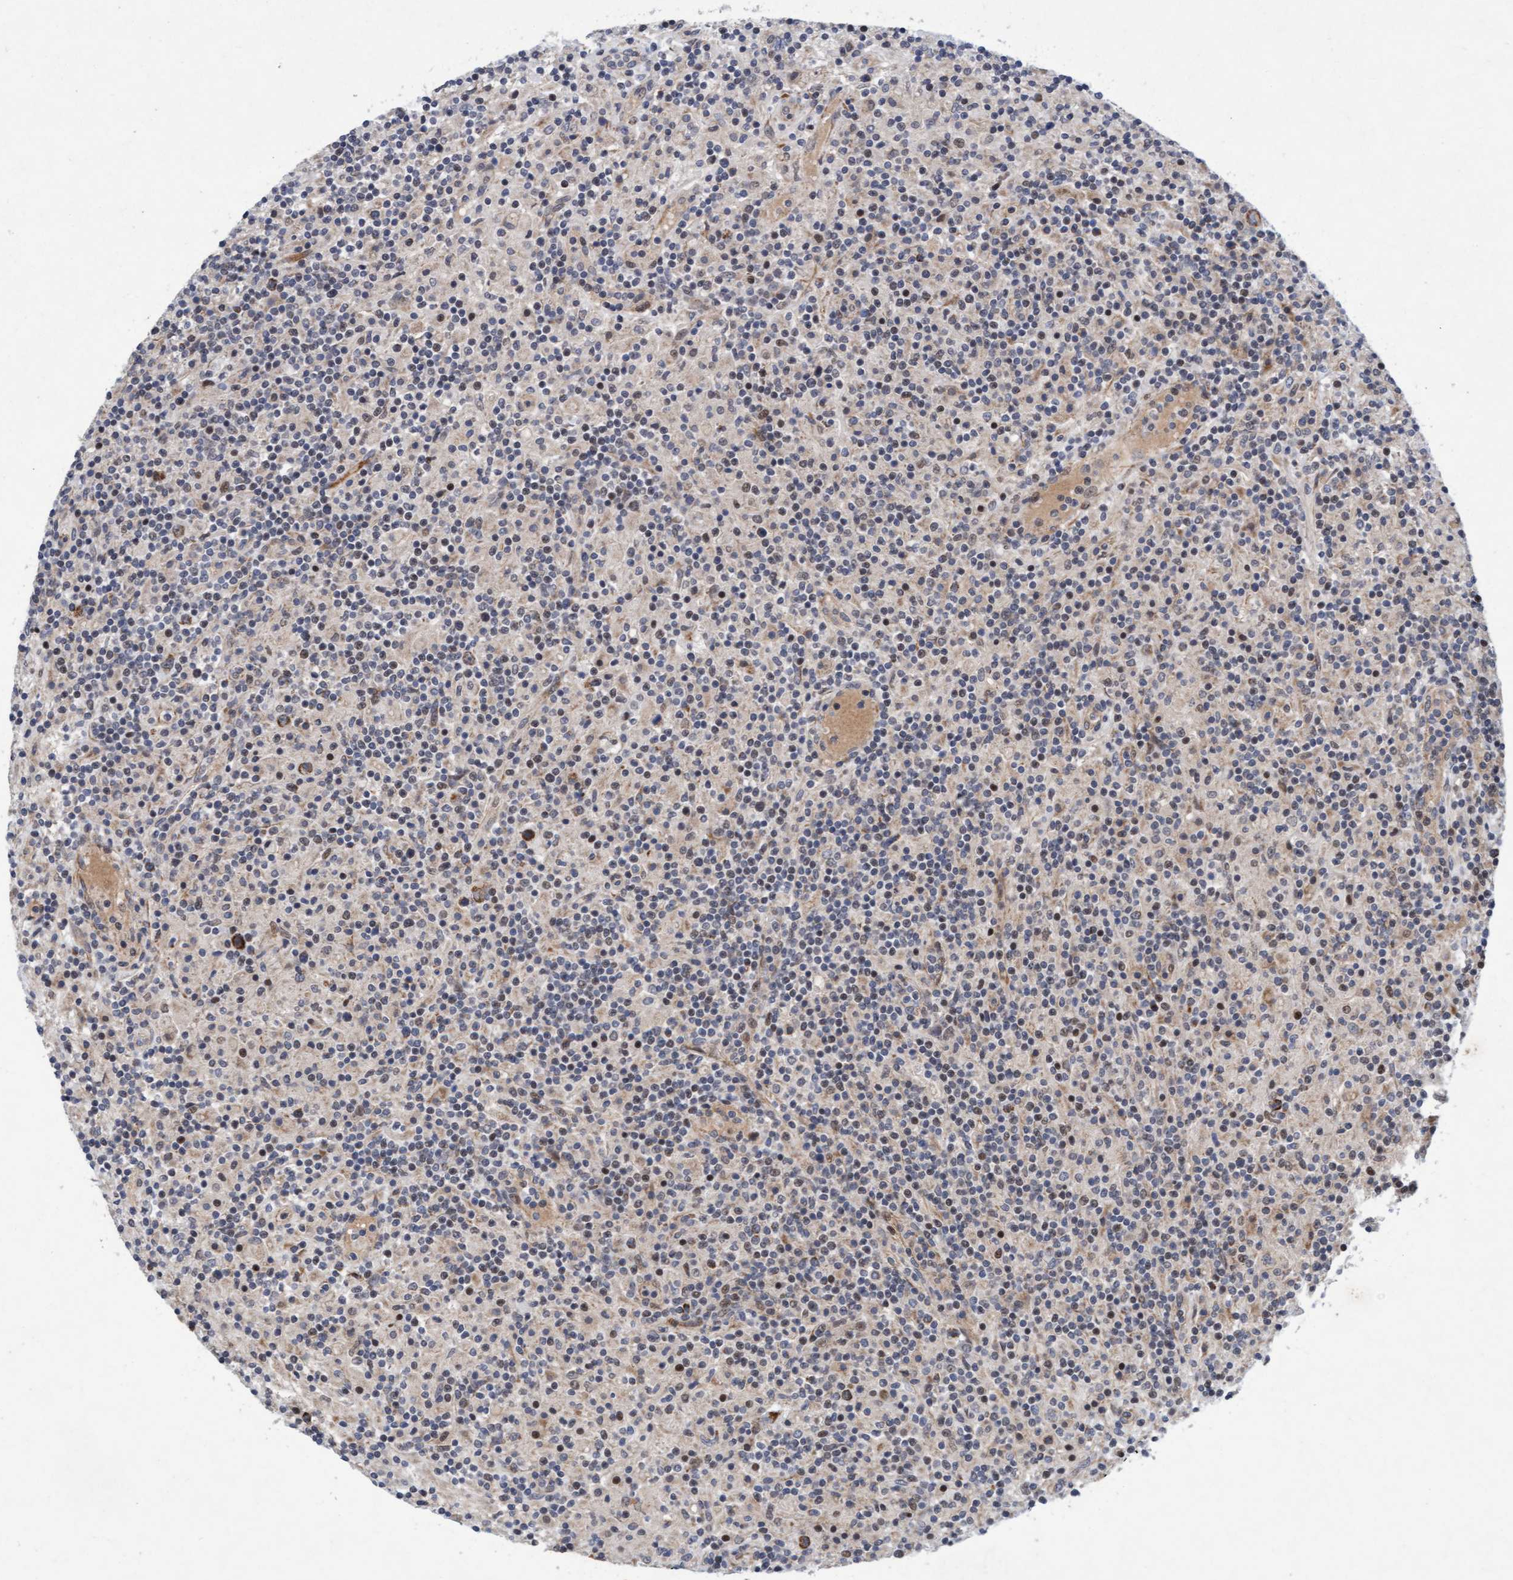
{"staining": {"intensity": "moderate", "quantity": ">75%", "location": "cytoplasmic/membranous"}, "tissue": "lymphoma", "cell_type": "Tumor cells", "image_type": "cancer", "snomed": [{"axis": "morphology", "description": "Hodgkin's disease, NOS"}, {"axis": "topography", "description": "Lymph node"}], "caption": "This photomicrograph displays lymphoma stained with immunohistochemistry to label a protein in brown. The cytoplasmic/membranous of tumor cells show moderate positivity for the protein. Nuclei are counter-stained blue.", "gene": "TMEM70", "patient": {"sex": "male", "age": 70}}